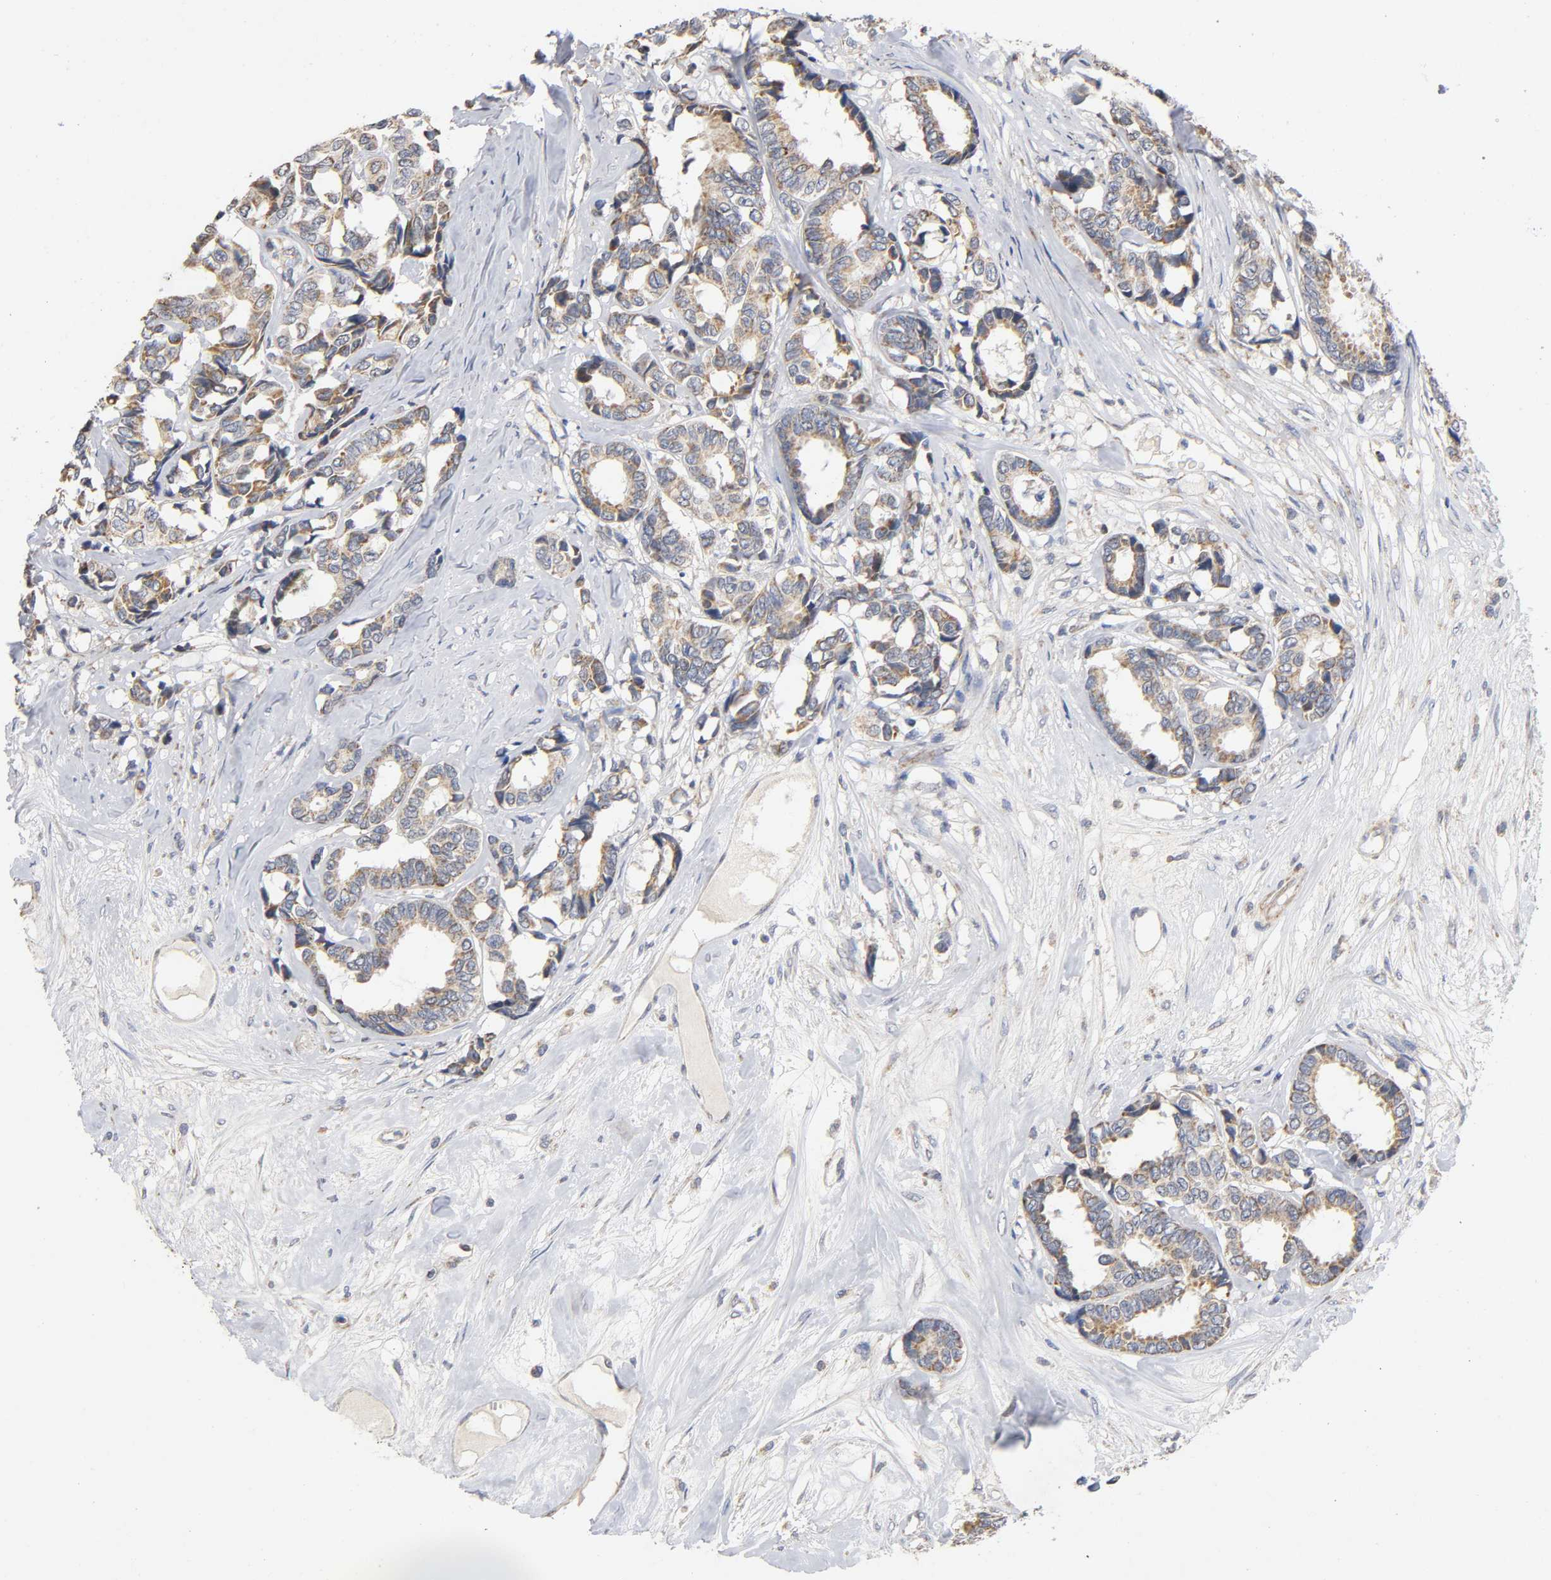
{"staining": {"intensity": "moderate", "quantity": ">75%", "location": "cytoplasmic/membranous"}, "tissue": "breast cancer", "cell_type": "Tumor cells", "image_type": "cancer", "snomed": [{"axis": "morphology", "description": "Duct carcinoma"}, {"axis": "topography", "description": "Breast"}], "caption": "Approximately >75% of tumor cells in human infiltrating ductal carcinoma (breast) show moderate cytoplasmic/membranous protein positivity as visualized by brown immunohistochemical staining.", "gene": "SYT16", "patient": {"sex": "female", "age": 87}}